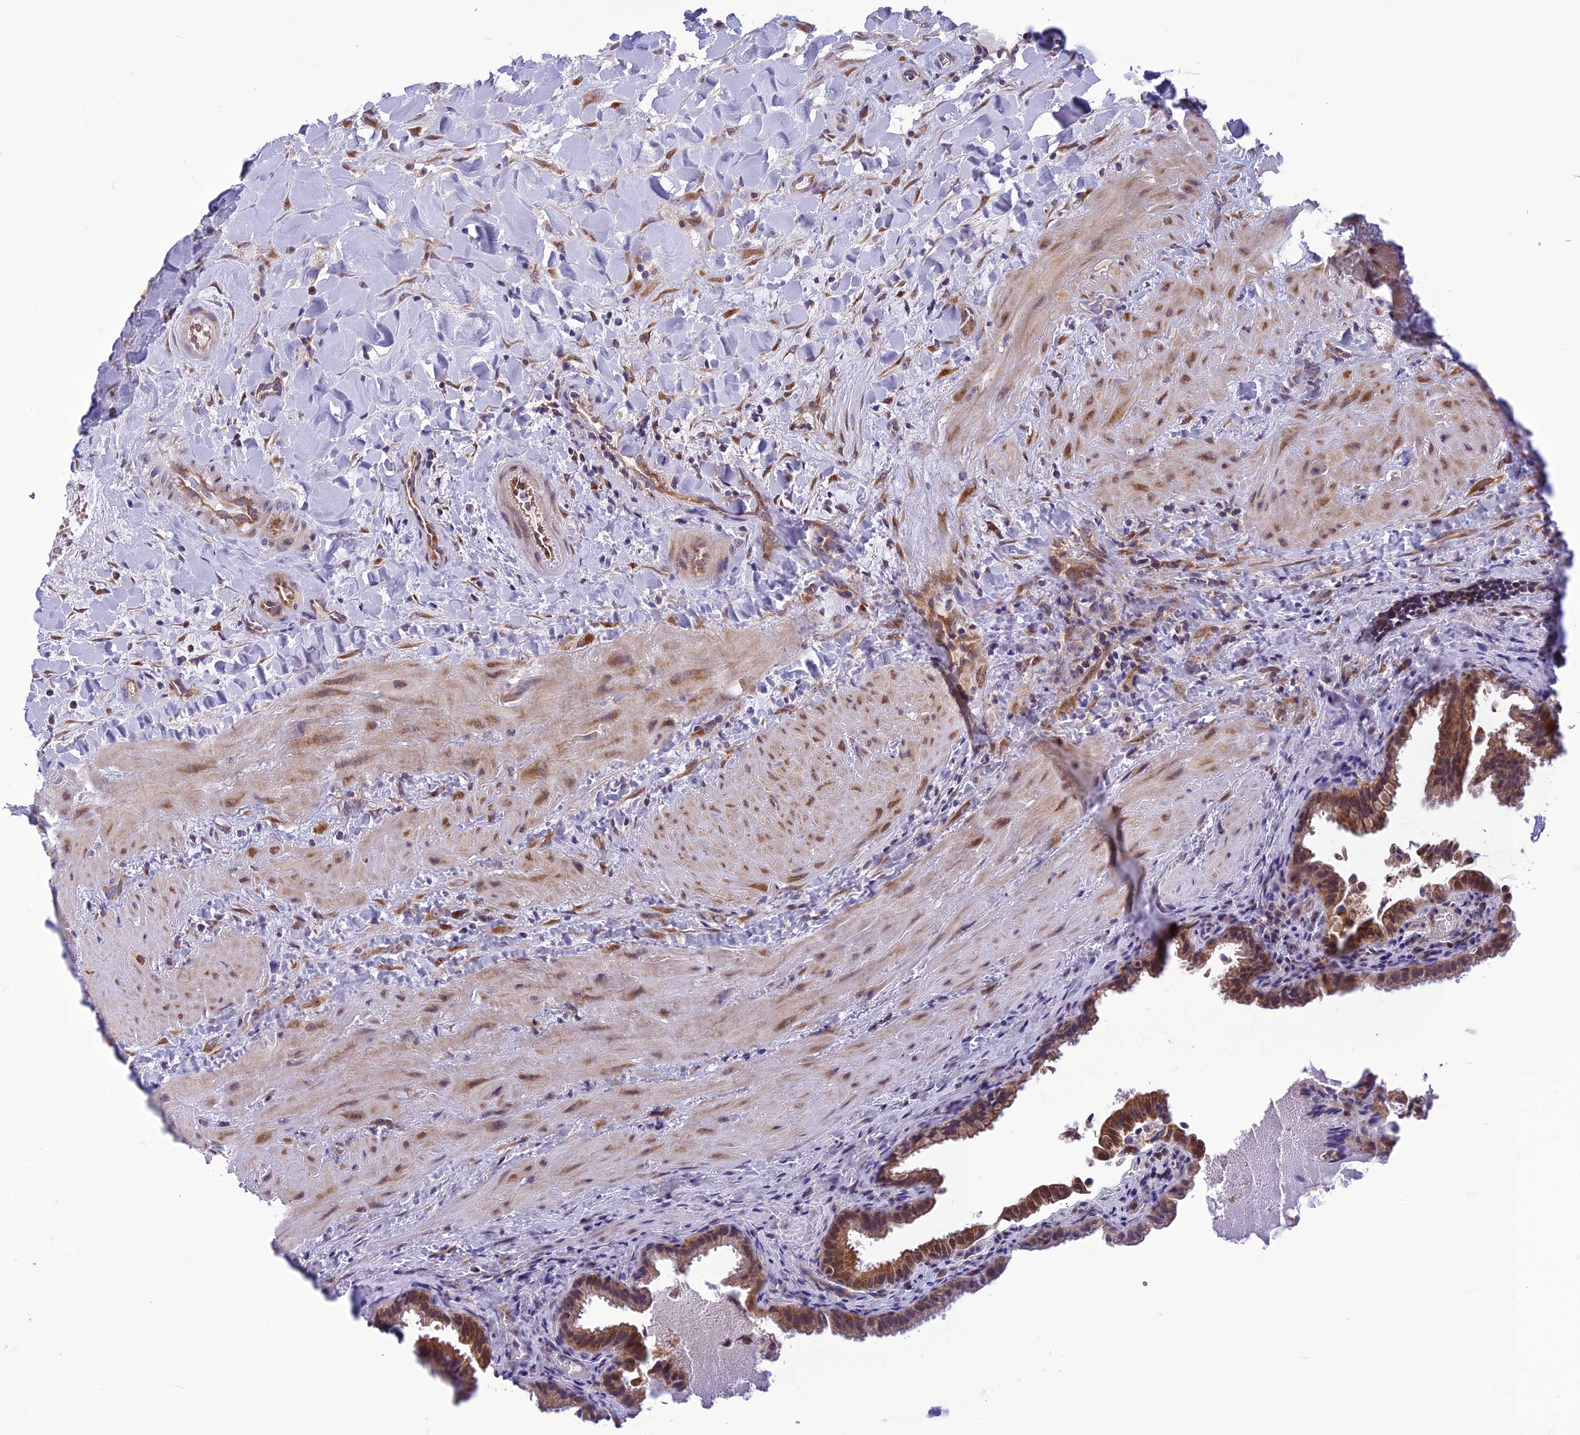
{"staining": {"intensity": "moderate", "quantity": "25%-75%", "location": "cytoplasmic/membranous"}, "tissue": "gallbladder", "cell_type": "Glandular cells", "image_type": "normal", "snomed": [{"axis": "morphology", "description": "Normal tissue, NOS"}, {"axis": "topography", "description": "Gallbladder"}], "caption": "Protein staining of benign gallbladder exhibits moderate cytoplasmic/membranous staining in about 25%-75% of glandular cells.", "gene": "PSMF1", "patient": {"sex": "male", "age": 24}}